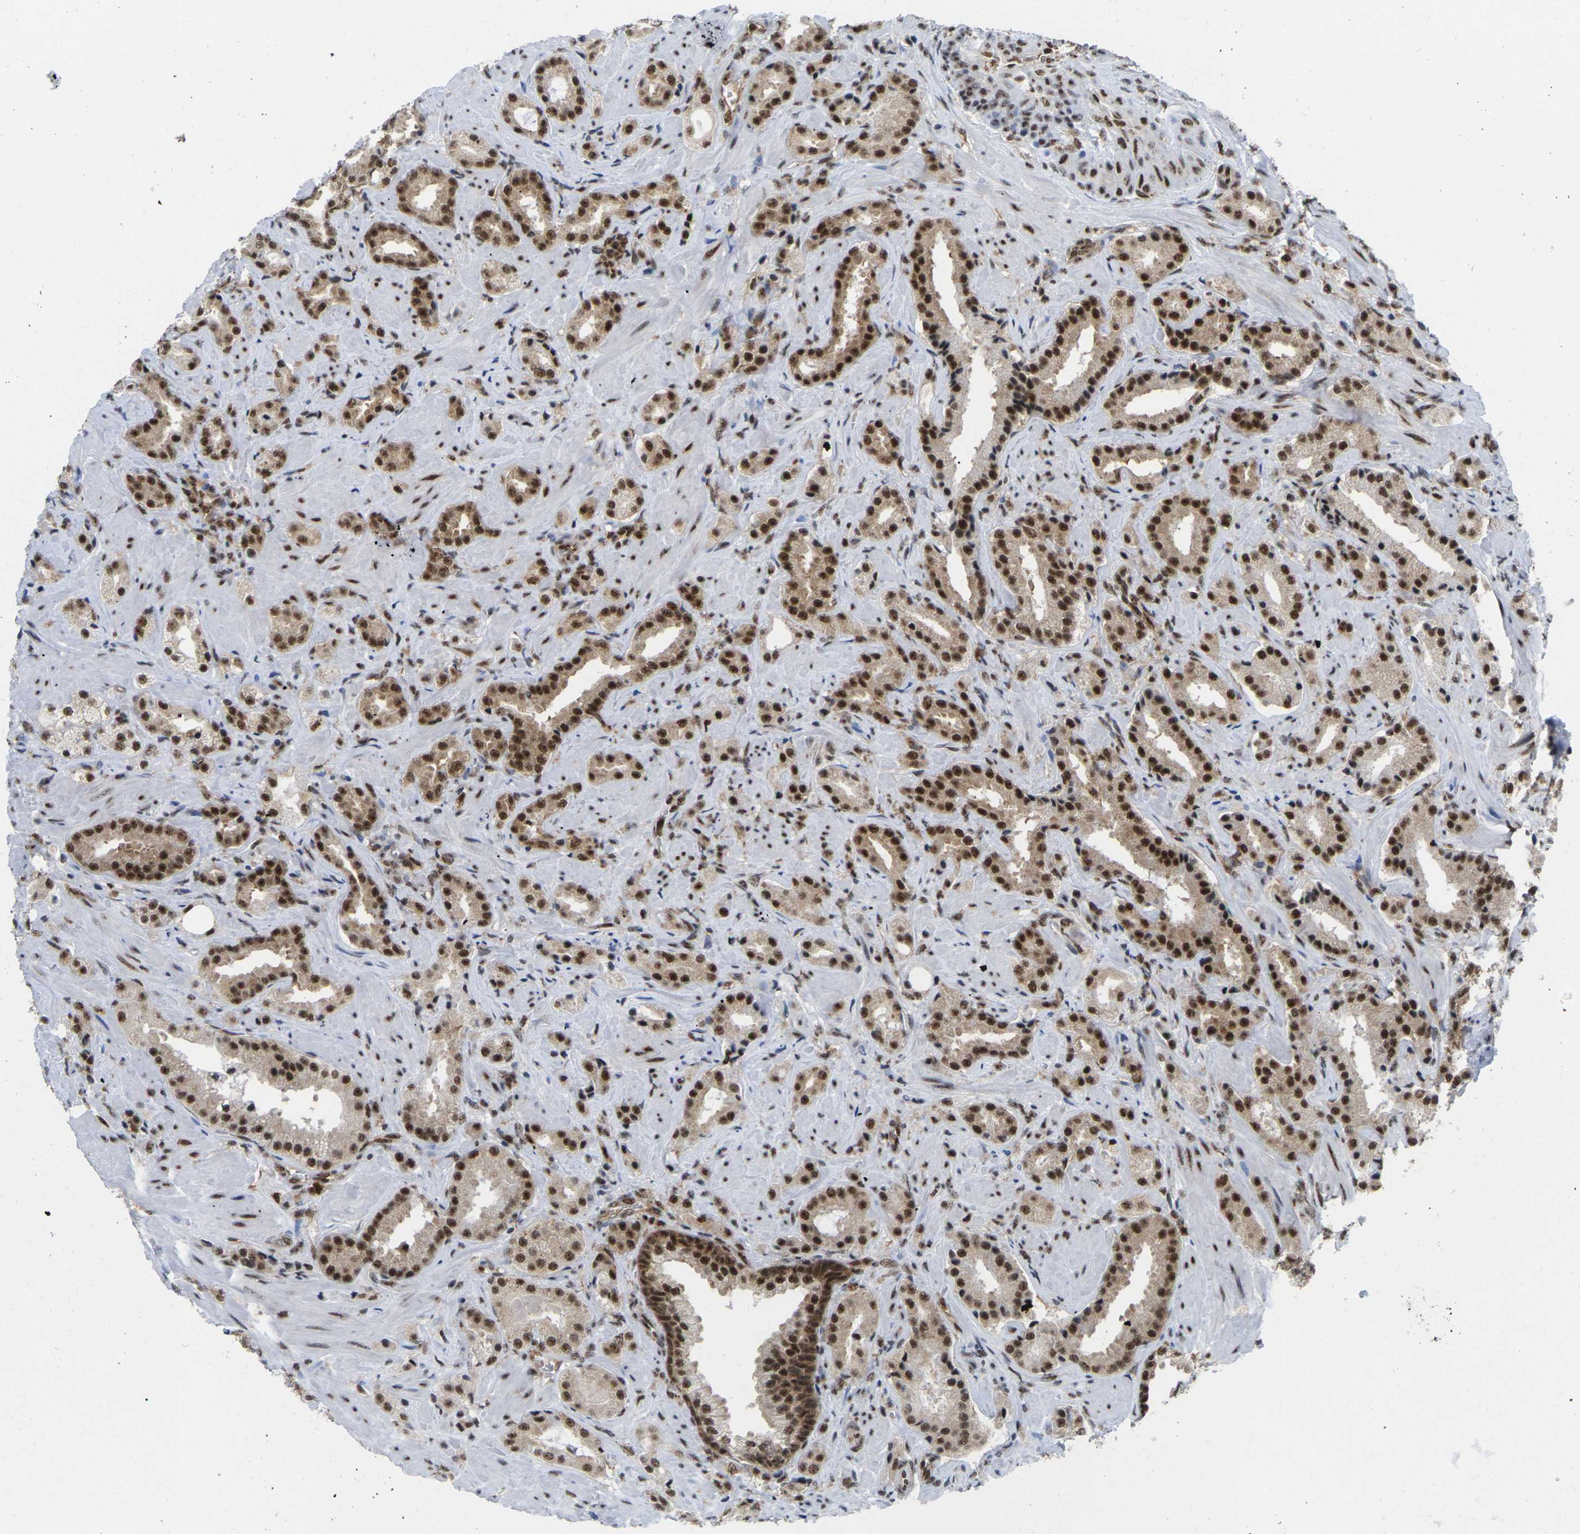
{"staining": {"intensity": "strong", "quantity": ">75%", "location": "cytoplasmic/membranous,nuclear"}, "tissue": "prostate cancer", "cell_type": "Tumor cells", "image_type": "cancer", "snomed": [{"axis": "morphology", "description": "Adenocarcinoma, High grade"}, {"axis": "topography", "description": "Prostate"}], "caption": "Immunohistochemistry histopathology image of human prostate cancer stained for a protein (brown), which exhibits high levels of strong cytoplasmic/membranous and nuclear positivity in about >75% of tumor cells.", "gene": "MAGOH", "patient": {"sex": "male", "age": 64}}